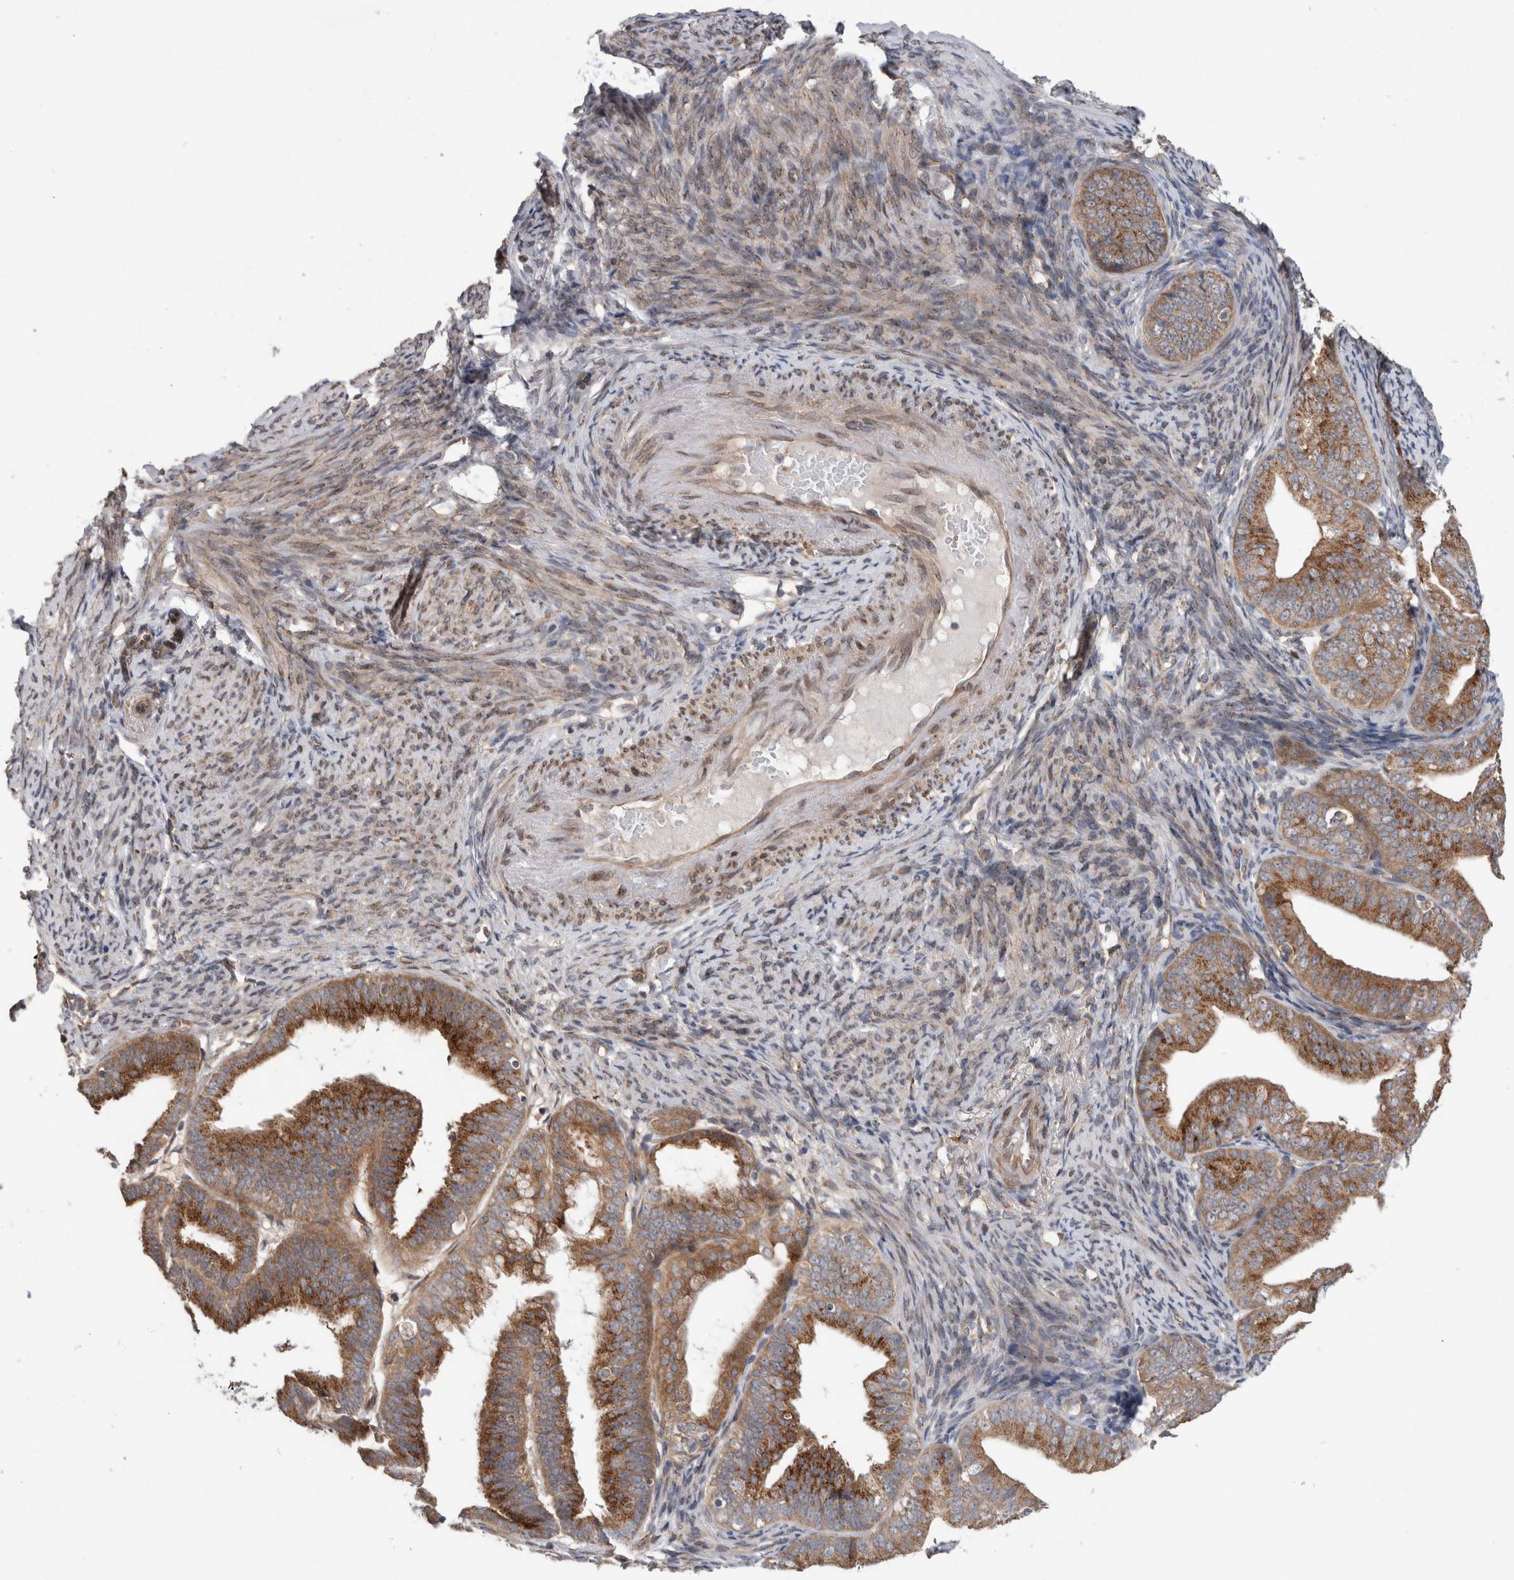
{"staining": {"intensity": "strong", "quantity": ">75%", "location": "cytoplasmic/membranous"}, "tissue": "endometrial cancer", "cell_type": "Tumor cells", "image_type": "cancer", "snomed": [{"axis": "morphology", "description": "Adenocarcinoma, NOS"}, {"axis": "topography", "description": "Endometrium"}], "caption": "IHC (DAB (3,3'-diaminobenzidine)) staining of human endometrial adenocarcinoma exhibits strong cytoplasmic/membranous protein expression in about >75% of tumor cells.", "gene": "TRIM5", "patient": {"sex": "female", "age": 63}}